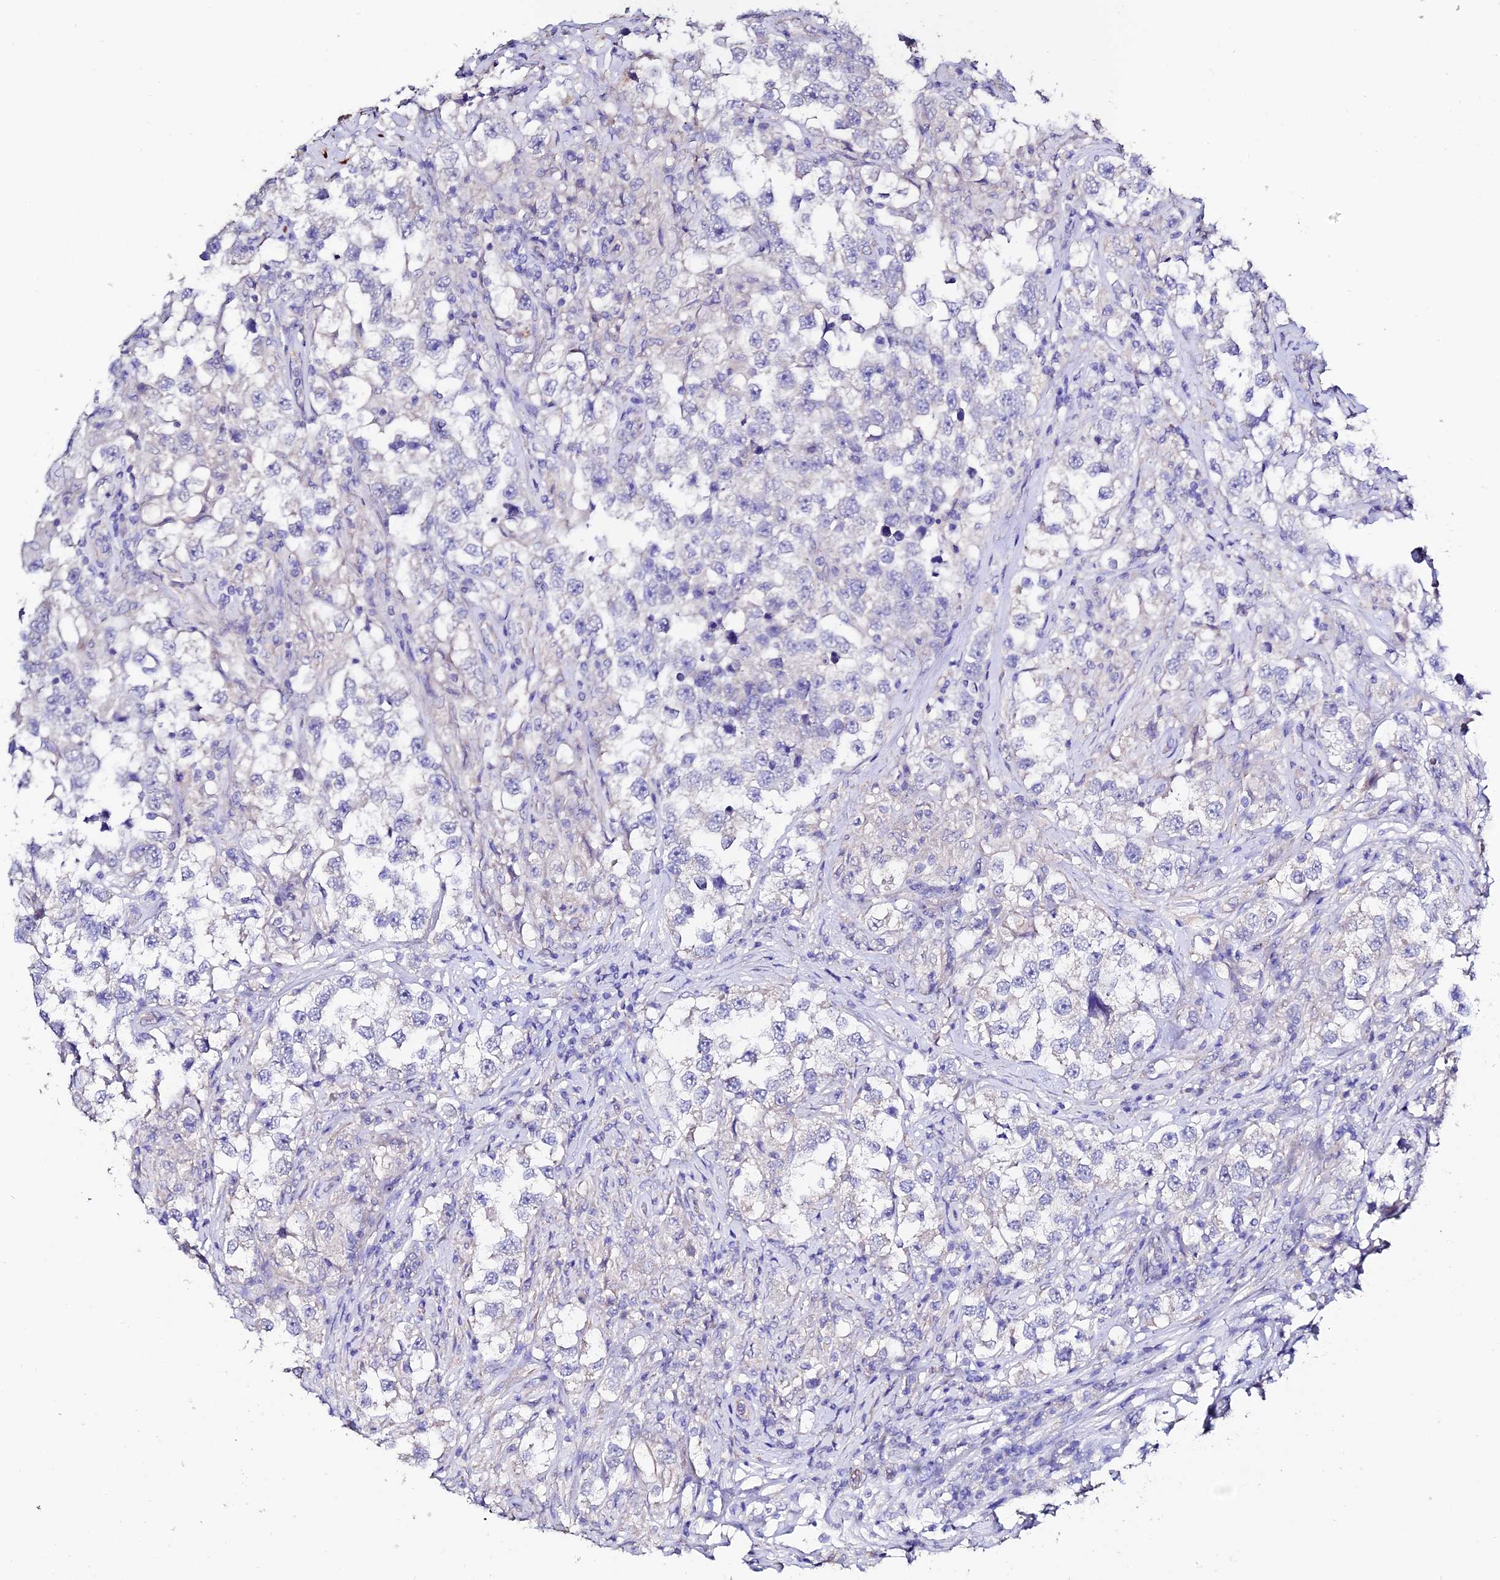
{"staining": {"intensity": "negative", "quantity": "none", "location": "none"}, "tissue": "testis cancer", "cell_type": "Tumor cells", "image_type": "cancer", "snomed": [{"axis": "morphology", "description": "Seminoma, NOS"}, {"axis": "topography", "description": "Testis"}], "caption": "Tumor cells are negative for brown protein staining in testis seminoma.", "gene": "ESM1", "patient": {"sex": "male", "age": 46}}